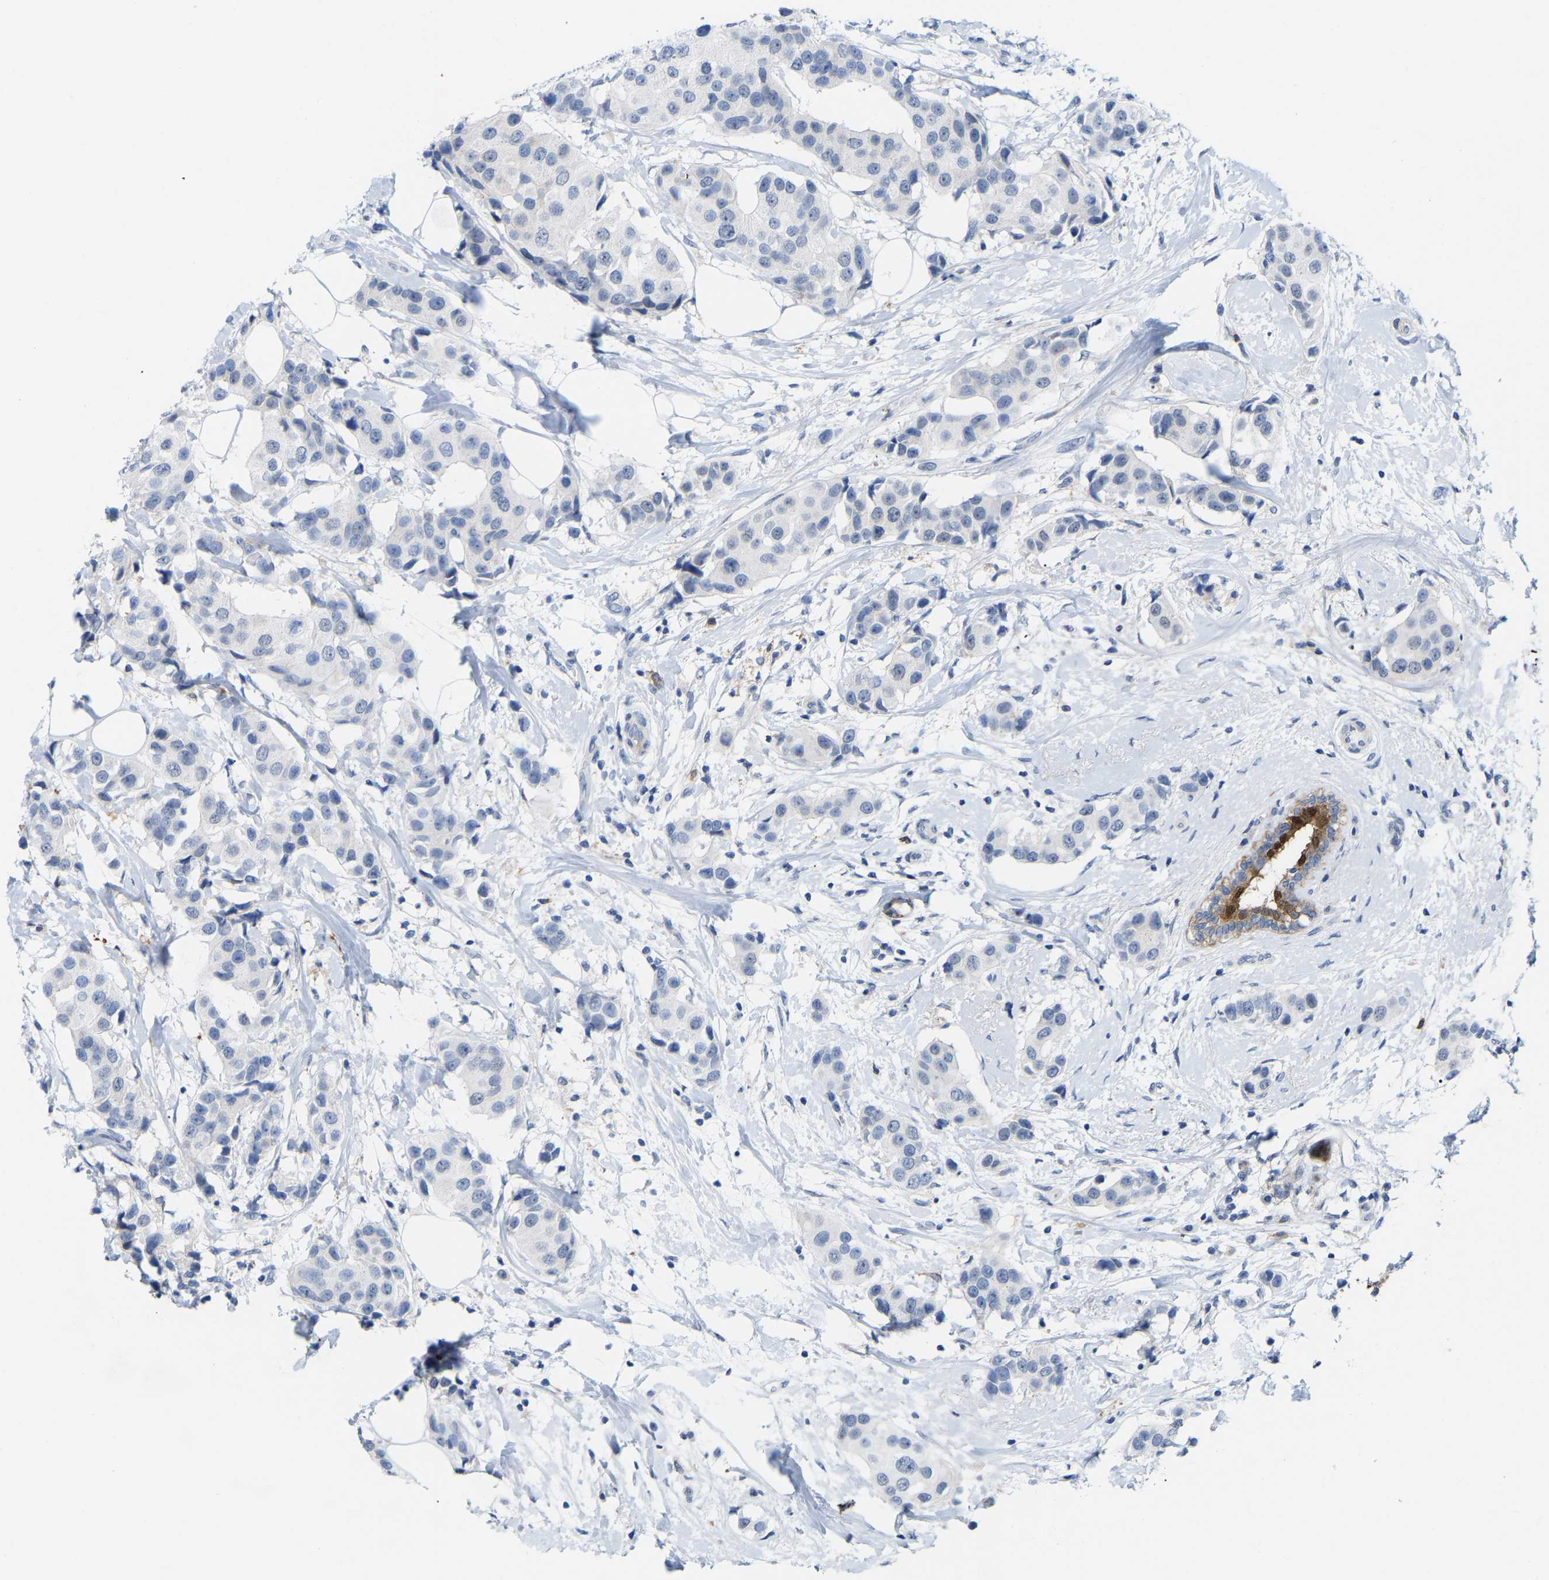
{"staining": {"intensity": "negative", "quantity": "none", "location": "none"}, "tissue": "breast cancer", "cell_type": "Tumor cells", "image_type": "cancer", "snomed": [{"axis": "morphology", "description": "Normal tissue, NOS"}, {"axis": "morphology", "description": "Duct carcinoma"}, {"axis": "topography", "description": "Breast"}], "caption": "Immunohistochemical staining of human breast cancer (intraductal carcinoma) shows no significant expression in tumor cells.", "gene": "ABTB2", "patient": {"sex": "female", "age": 39}}